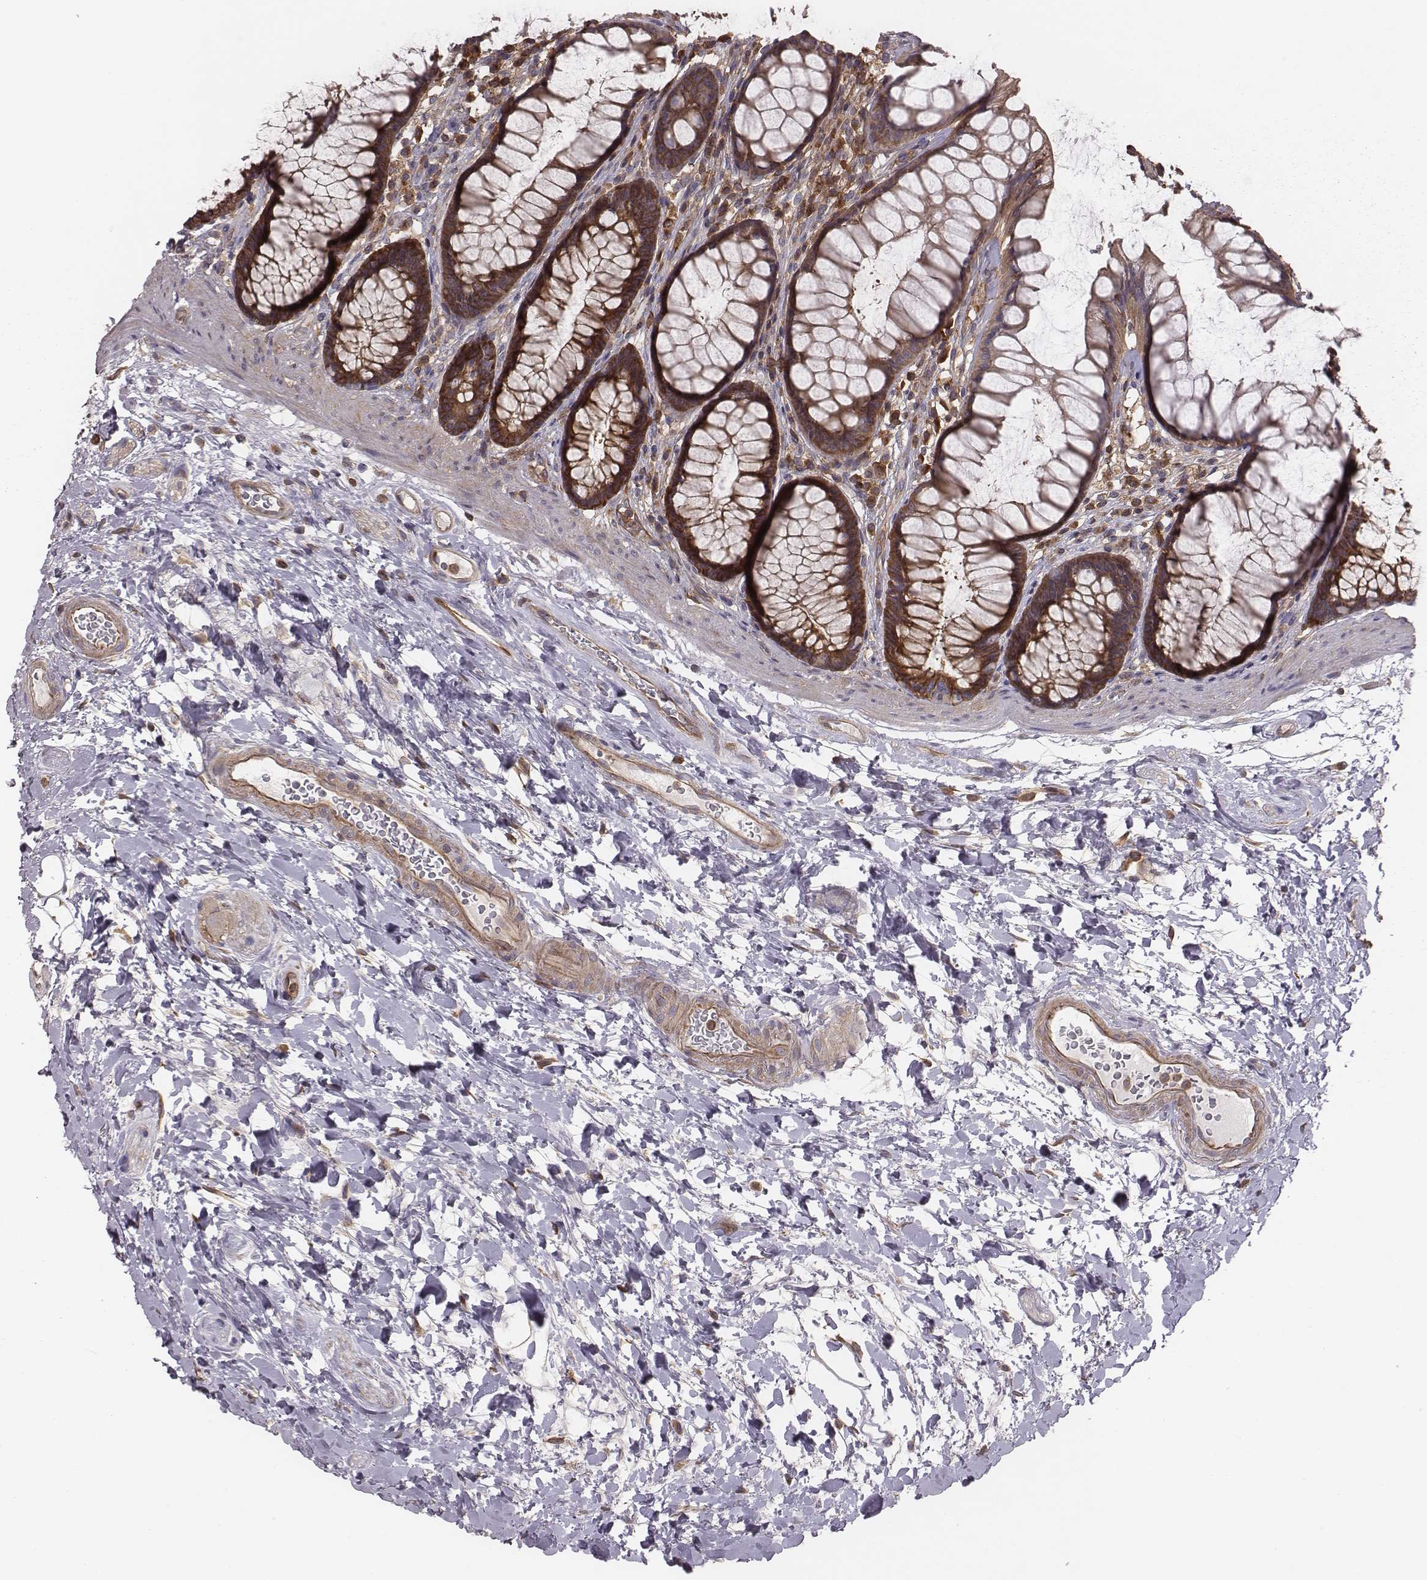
{"staining": {"intensity": "strong", "quantity": ">75%", "location": "cytoplasmic/membranous"}, "tissue": "rectum", "cell_type": "Glandular cells", "image_type": "normal", "snomed": [{"axis": "morphology", "description": "Normal tissue, NOS"}, {"axis": "topography", "description": "Rectum"}], "caption": "Immunohistochemistry (IHC) (DAB) staining of benign rectum exhibits strong cytoplasmic/membranous protein positivity in approximately >75% of glandular cells.", "gene": "CAD", "patient": {"sex": "male", "age": 72}}